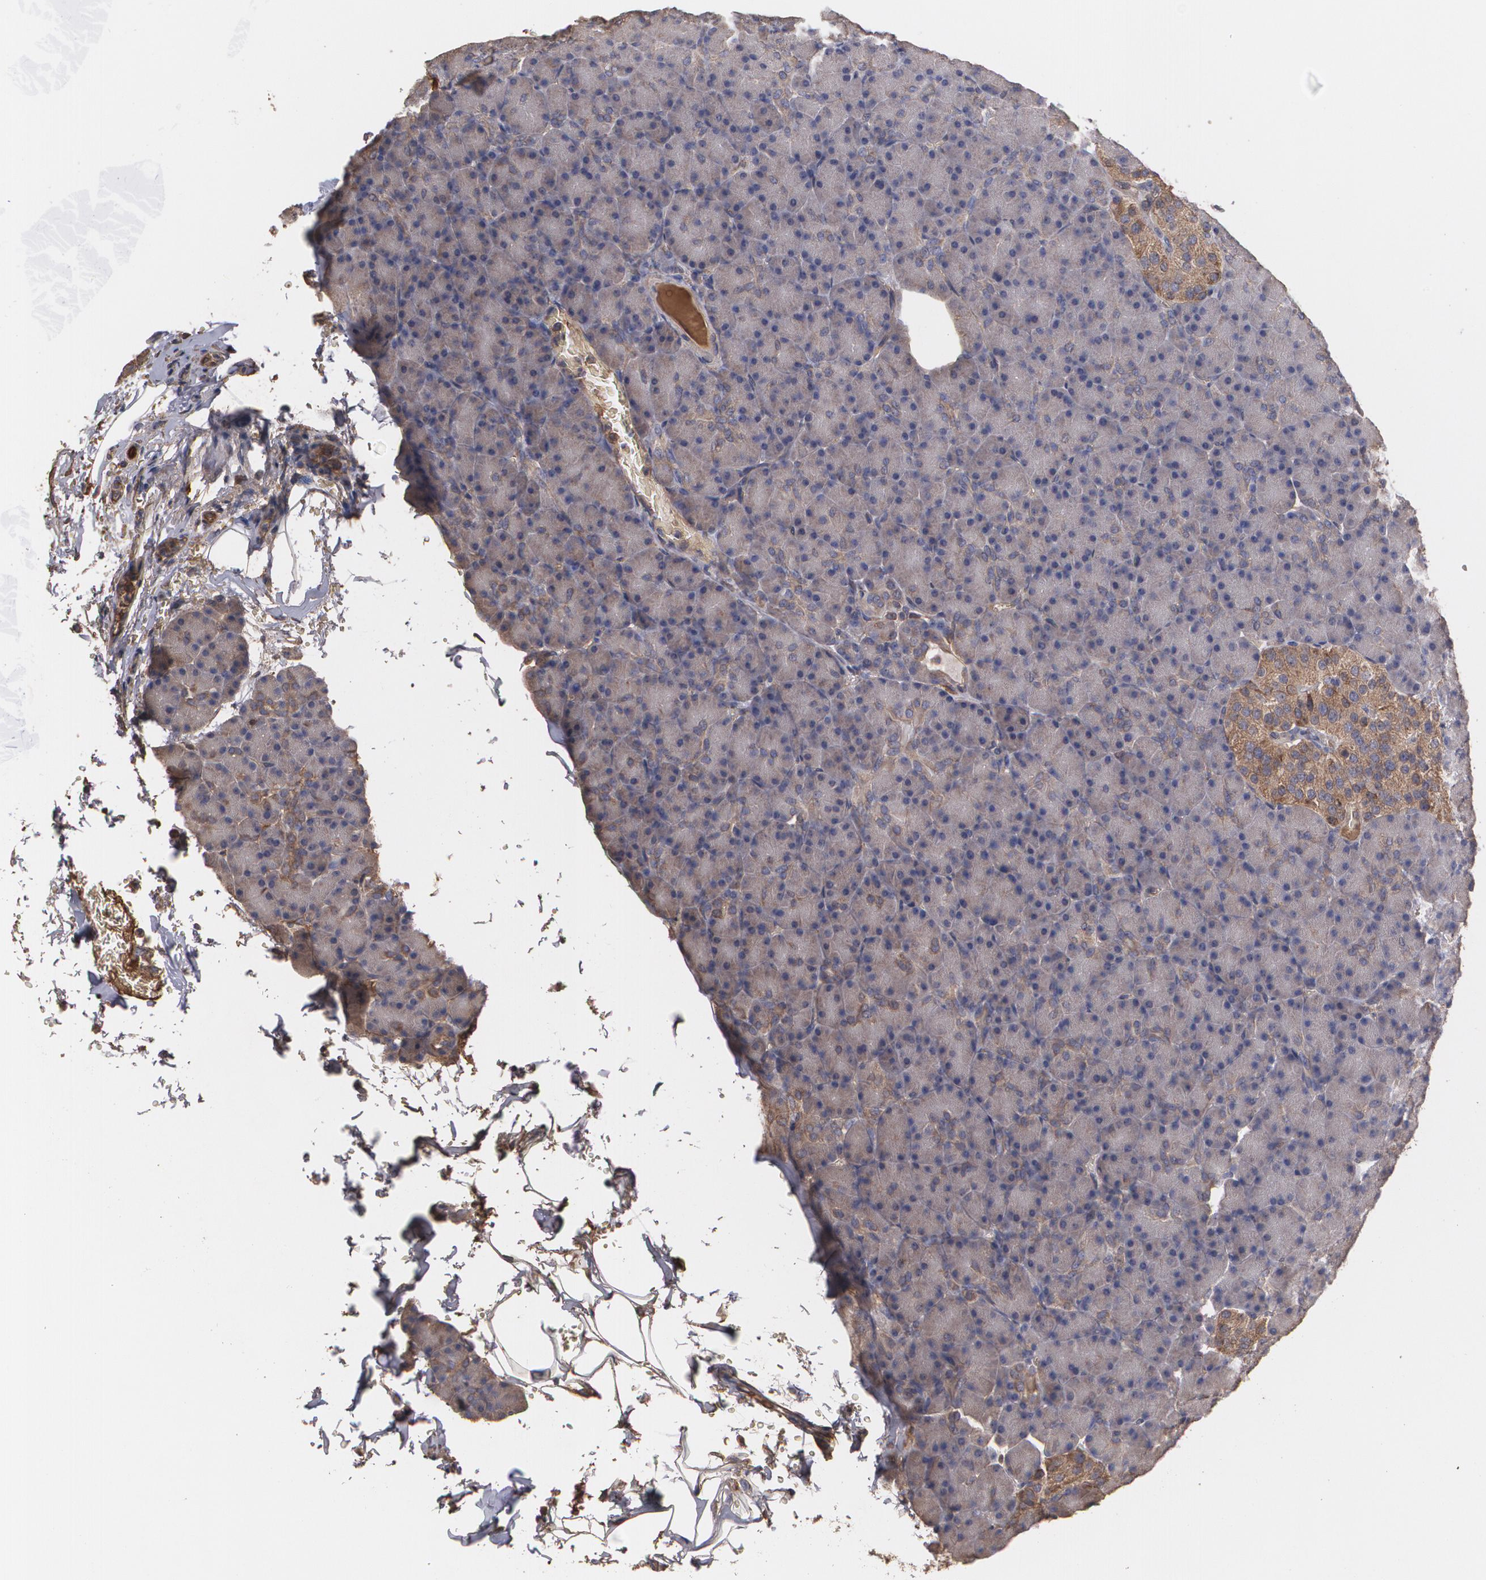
{"staining": {"intensity": "weak", "quantity": ">75%", "location": "cytoplasmic/membranous"}, "tissue": "pancreas", "cell_type": "Exocrine glandular cells", "image_type": "normal", "snomed": [{"axis": "morphology", "description": "Normal tissue, NOS"}, {"axis": "topography", "description": "Pancreas"}], "caption": "Immunohistochemistry (IHC) of benign human pancreas displays low levels of weak cytoplasmic/membranous staining in about >75% of exocrine glandular cells.", "gene": "PON1", "patient": {"sex": "female", "age": 43}}